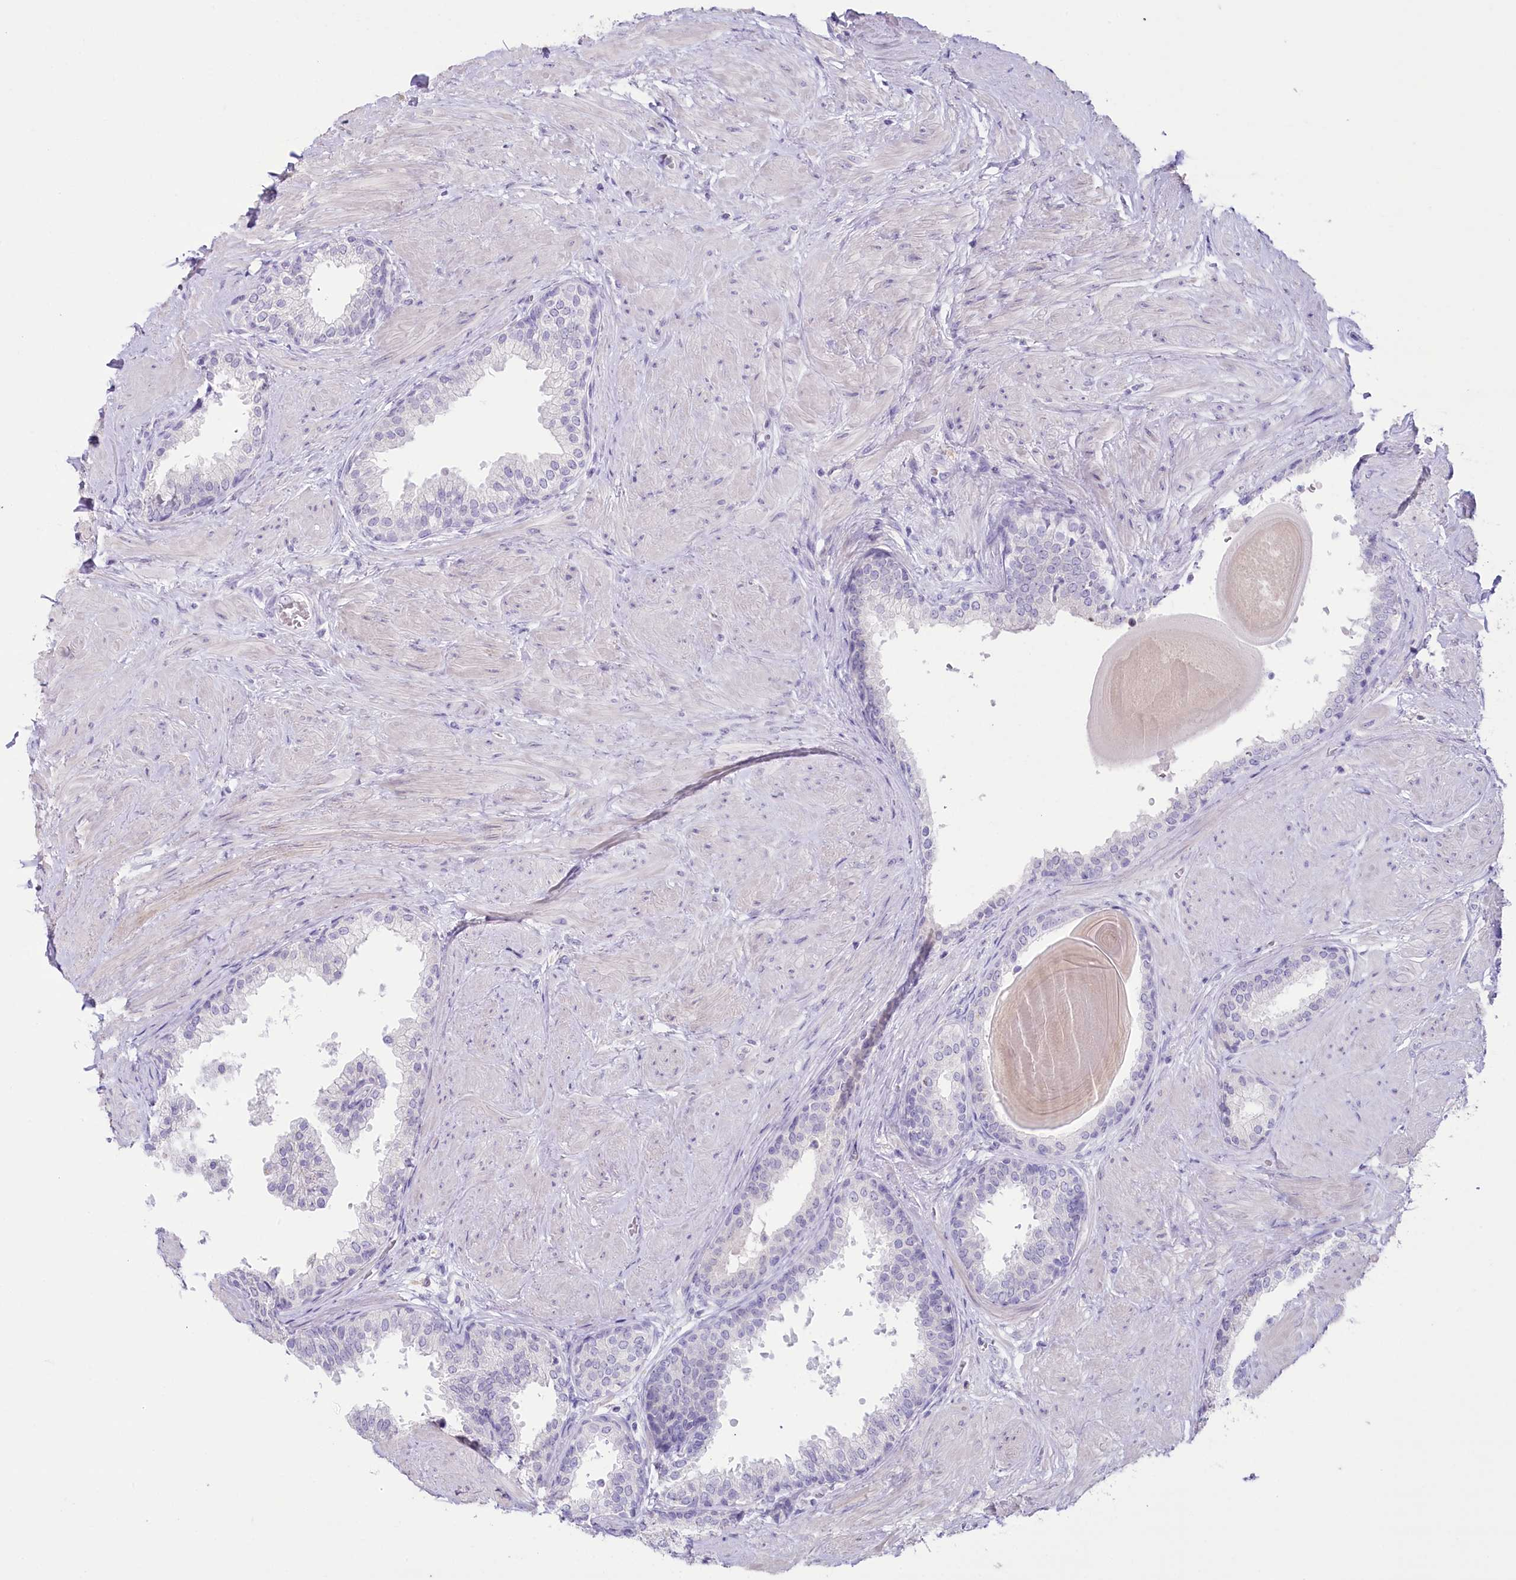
{"staining": {"intensity": "negative", "quantity": "none", "location": "none"}, "tissue": "prostate", "cell_type": "Glandular cells", "image_type": "normal", "snomed": [{"axis": "morphology", "description": "Normal tissue, NOS"}, {"axis": "topography", "description": "Prostate"}], "caption": "This histopathology image is of benign prostate stained with immunohistochemistry to label a protein in brown with the nuclei are counter-stained blue. There is no staining in glandular cells. The staining was performed using DAB (3,3'-diaminobenzidine) to visualize the protein expression in brown, while the nuclei were stained in blue with hematoxylin (Magnification: 20x).", "gene": "MYOZ1", "patient": {"sex": "male", "age": 48}}